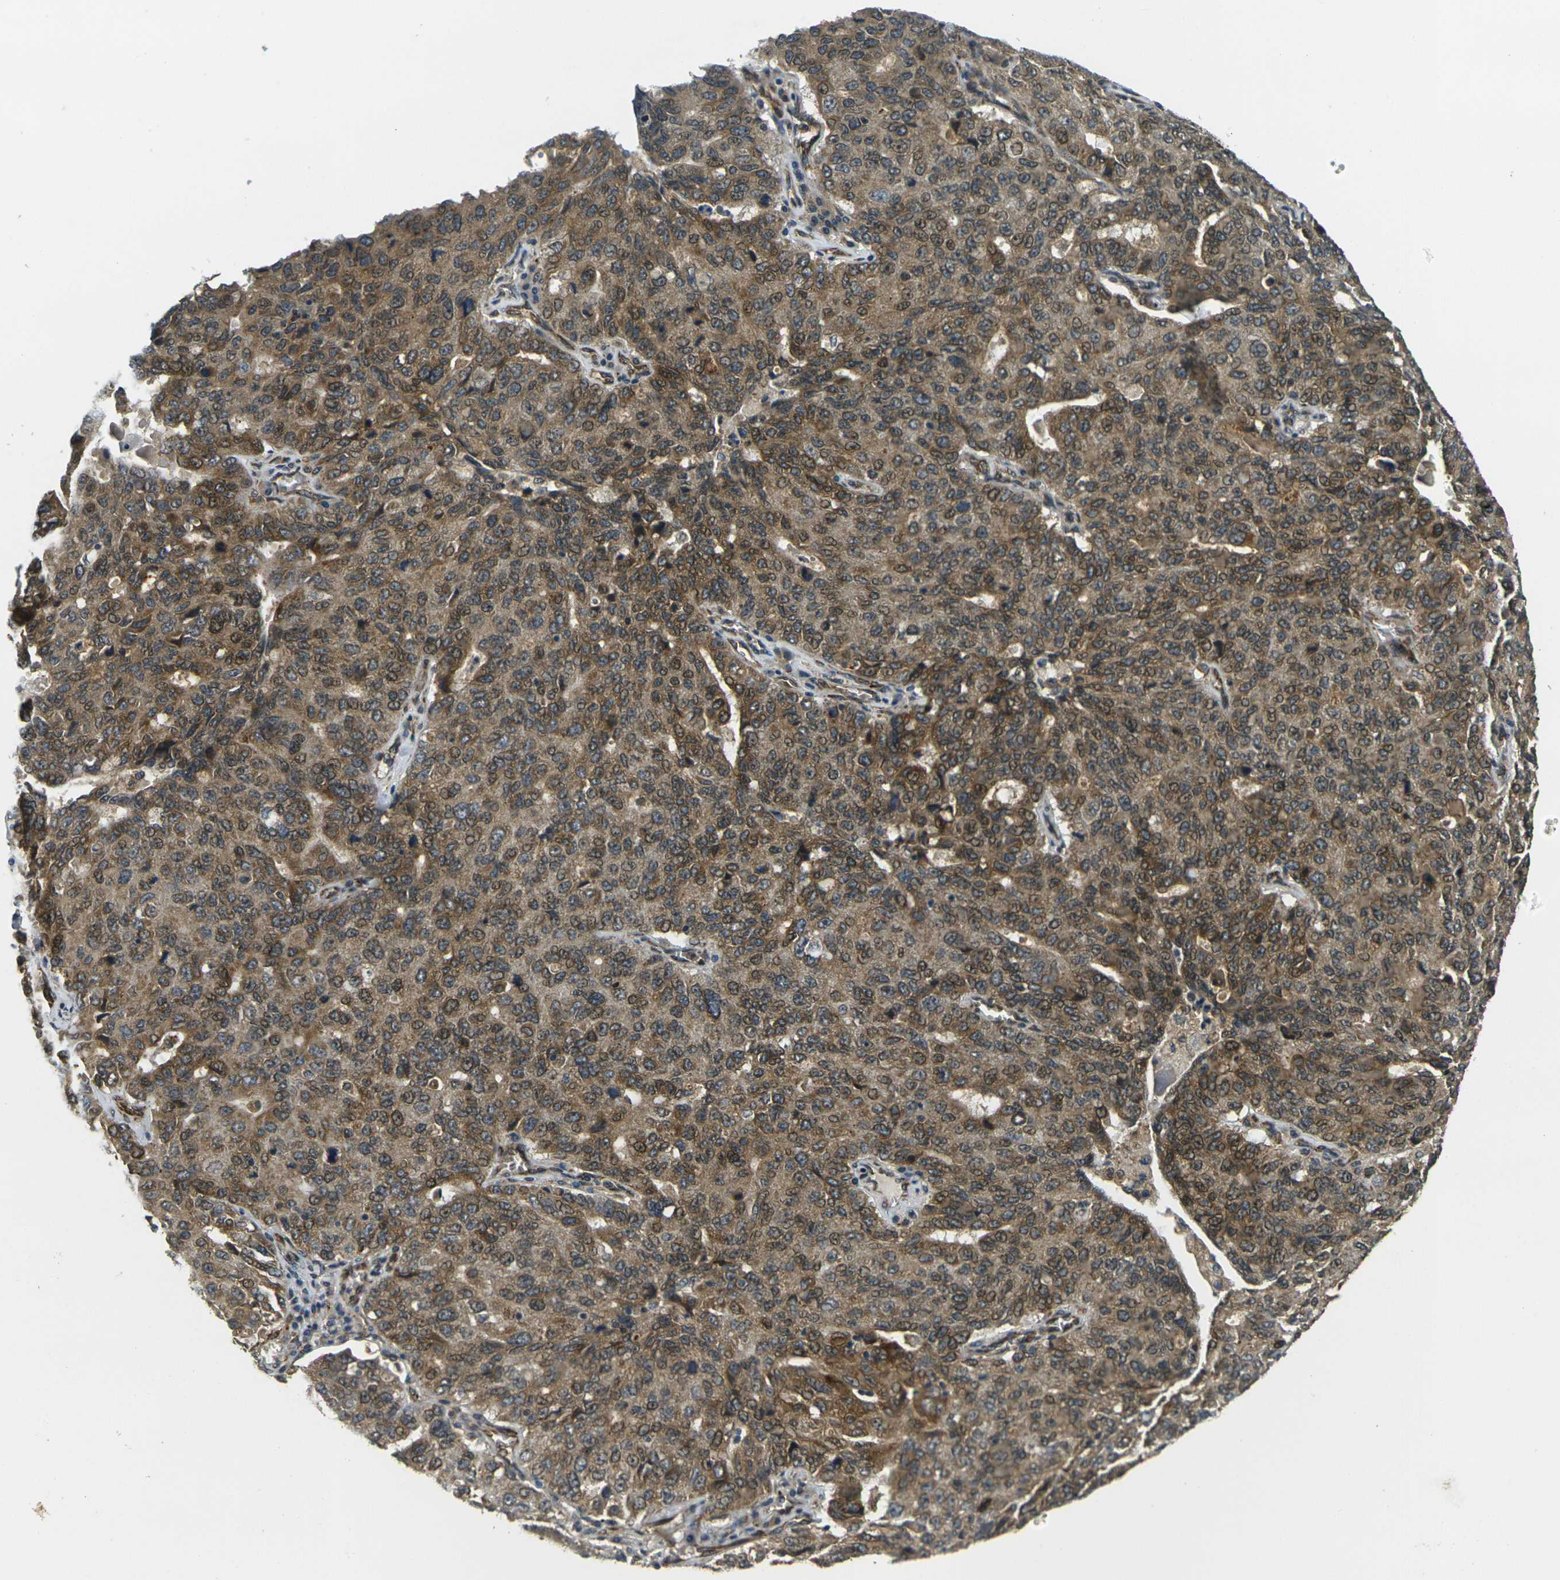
{"staining": {"intensity": "moderate", "quantity": ">75%", "location": "cytoplasmic/membranous"}, "tissue": "ovarian cancer", "cell_type": "Tumor cells", "image_type": "cancer", "snomed": [{"axis": "morphology", "description": "Carcinoma, endometroid"}, {"axis": "topography", "description": "Ovary"}], "caption": "Moderate cytoplasmic/membranous staining for a protein is present in approximately >75% of tumor cells of ovarian cancer using immunohistochemistry (IHC).", "gene": "FUT11", "patient": {"sex": "female", "age": 62}}